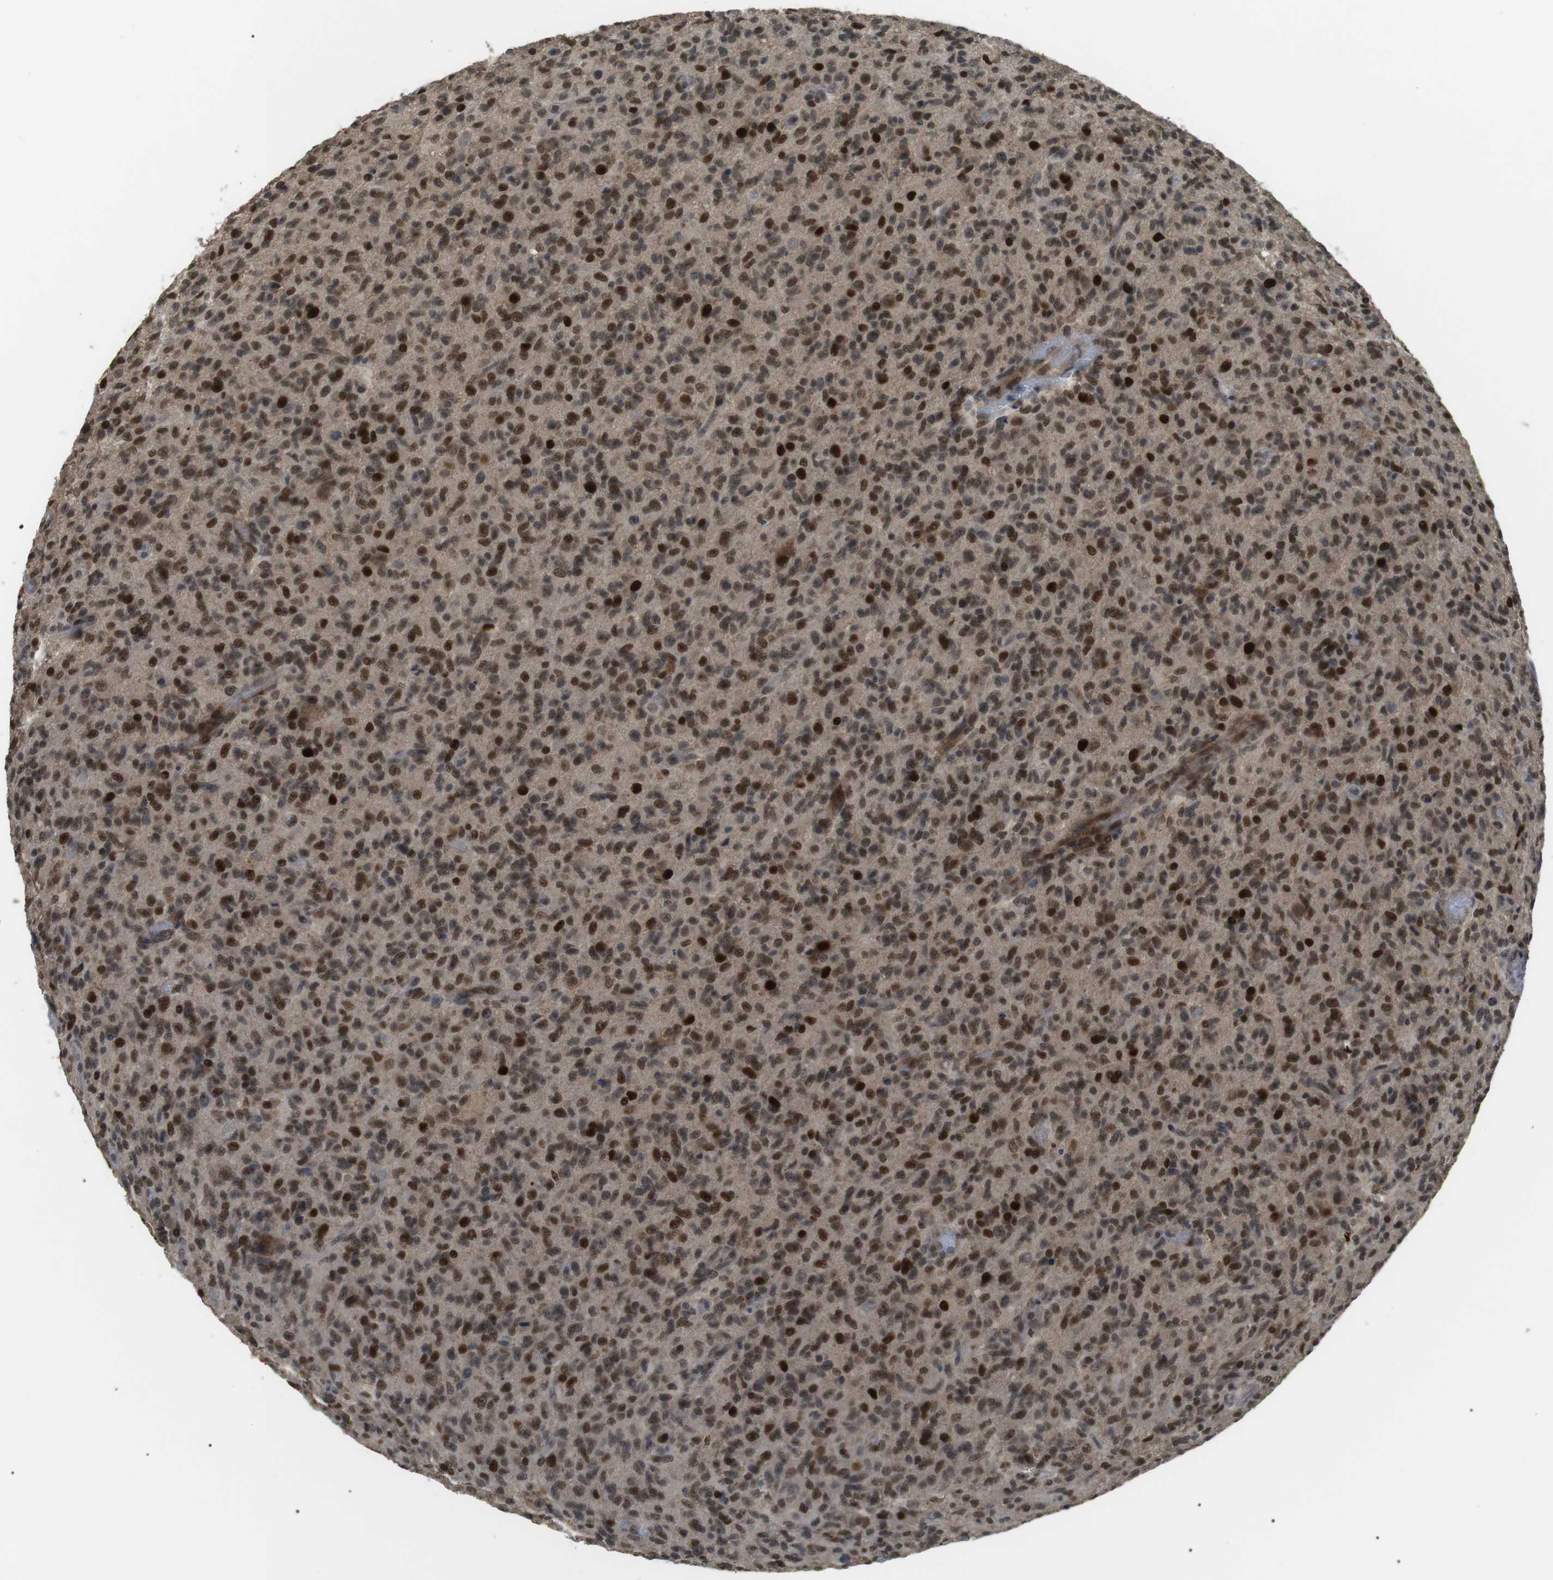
{"staining": {"intensity": "strong", "quantity": ">75%", "location": "nuclear"}, "tissue": "glioma", "cell_type": "Tumor cells", "image_type": "cancer", "snomed": [{"axis": "morphology", "description": "Glioma, malignant, High grade"}, {"axis": "topography", "description": "Brain"}], "caption": "Protein staining of high-grade glioma (malignant) tissue demonstrates strong nuclear positivity in about >75% of tumor cells.", "gene": "ORAI3", "patient": {"sex": "male", "age": 71}}